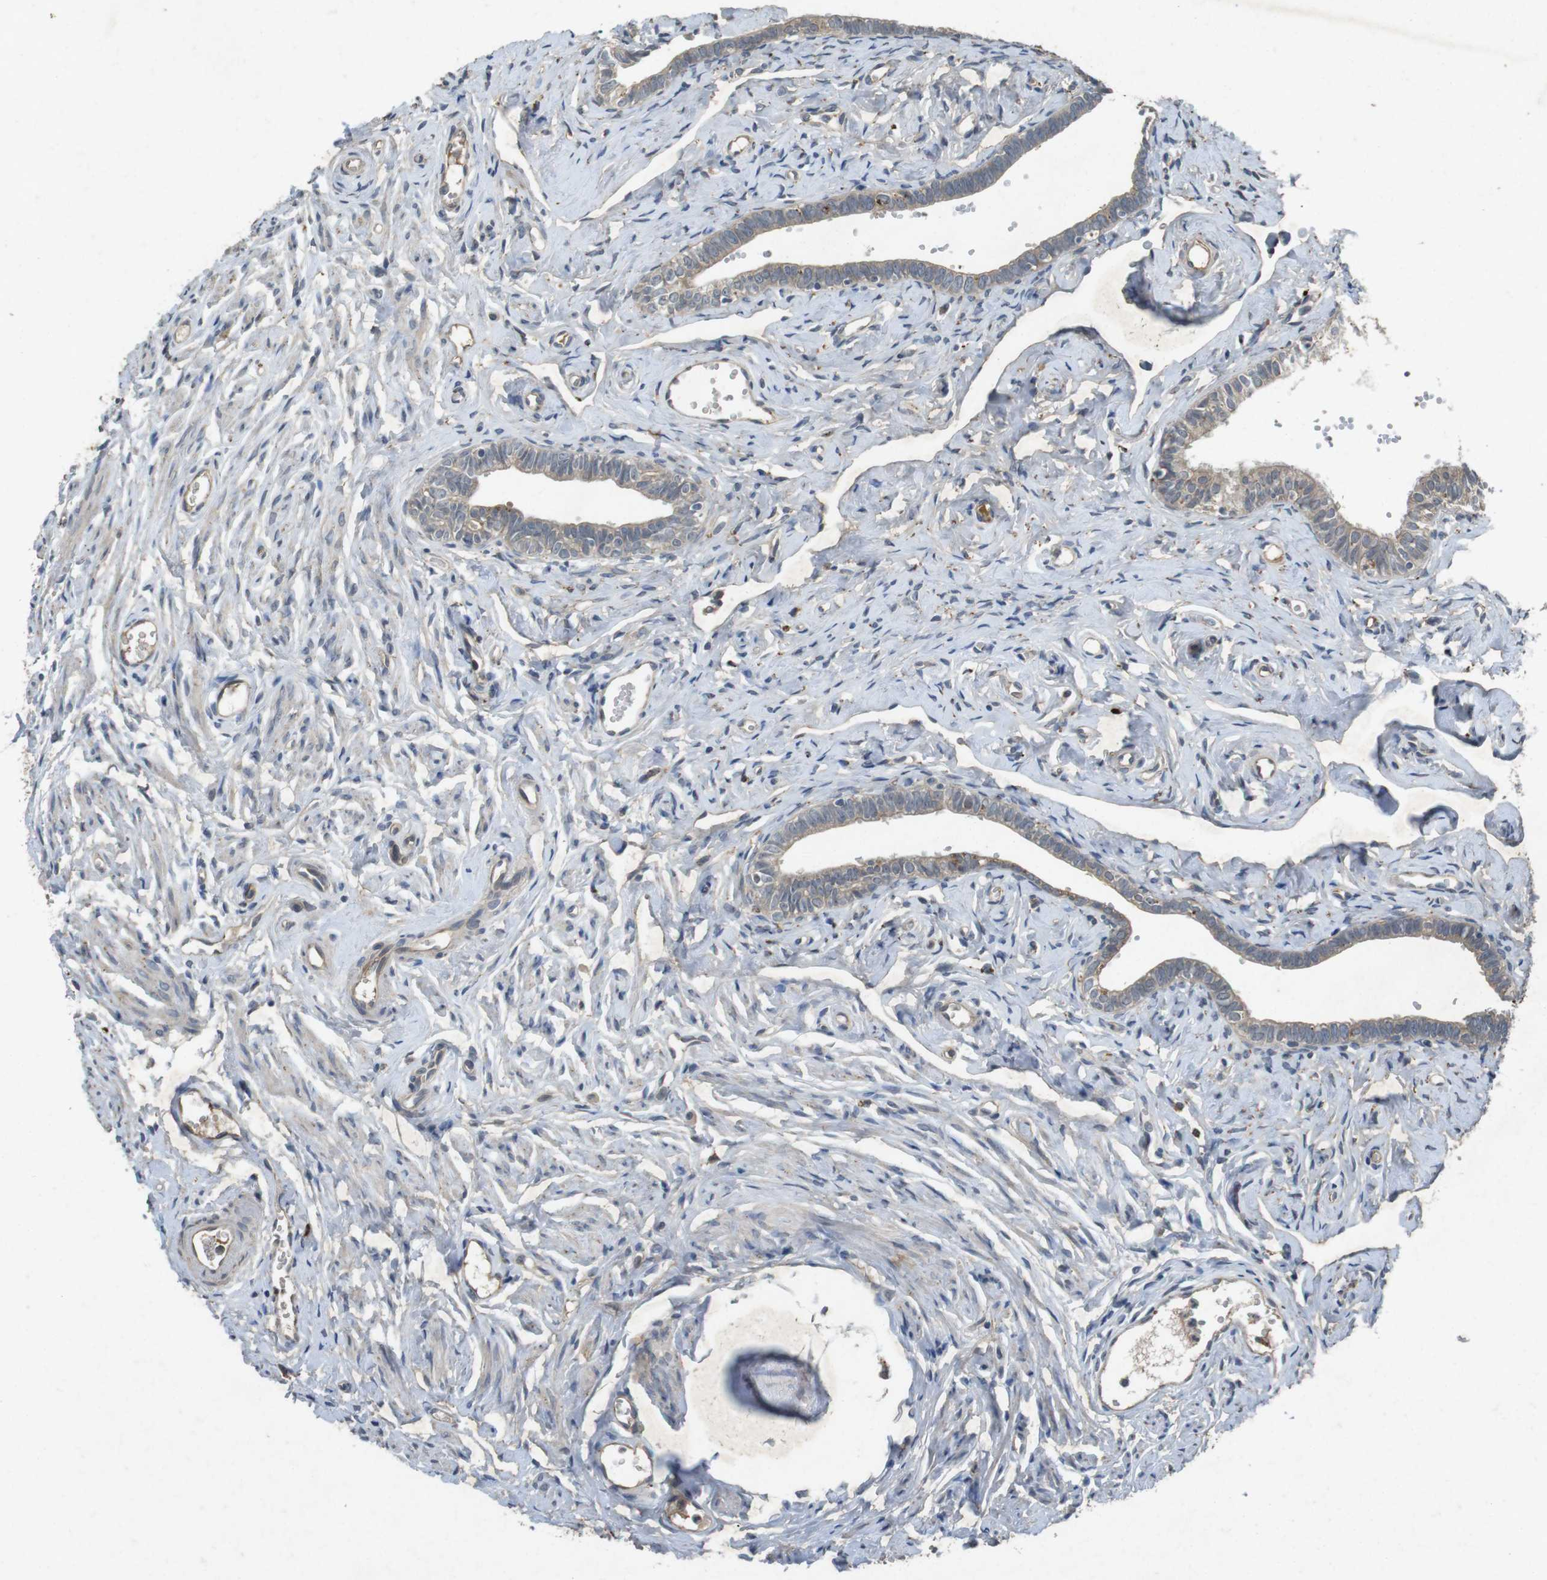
{"staining": {"intensity": "weak", "quantity": ">75%", "location": "cytoplasmic/membranous"}, "tissue": "fallopian tube", "cell_type": "Glandular cells", "image_type": "normal", "snomed": [{"axis": "morphology", "description": "Normal tissue, NOS"}, {"axis": "topography", "description": "Fallopian tube"}], "caption": "Immunohistochemistry (IHC) (DAB (3,3'-diaminobenzidine)) staining of unremarkable fallopian tube shows weak cytoplasmic/membranous protein staining in about >75% of glandular cells. (brown staining indicates protein expression, while blue staining denotes nuclei).", "gene": "FLCN", "patient": {"sex": "female", "age": 71}}